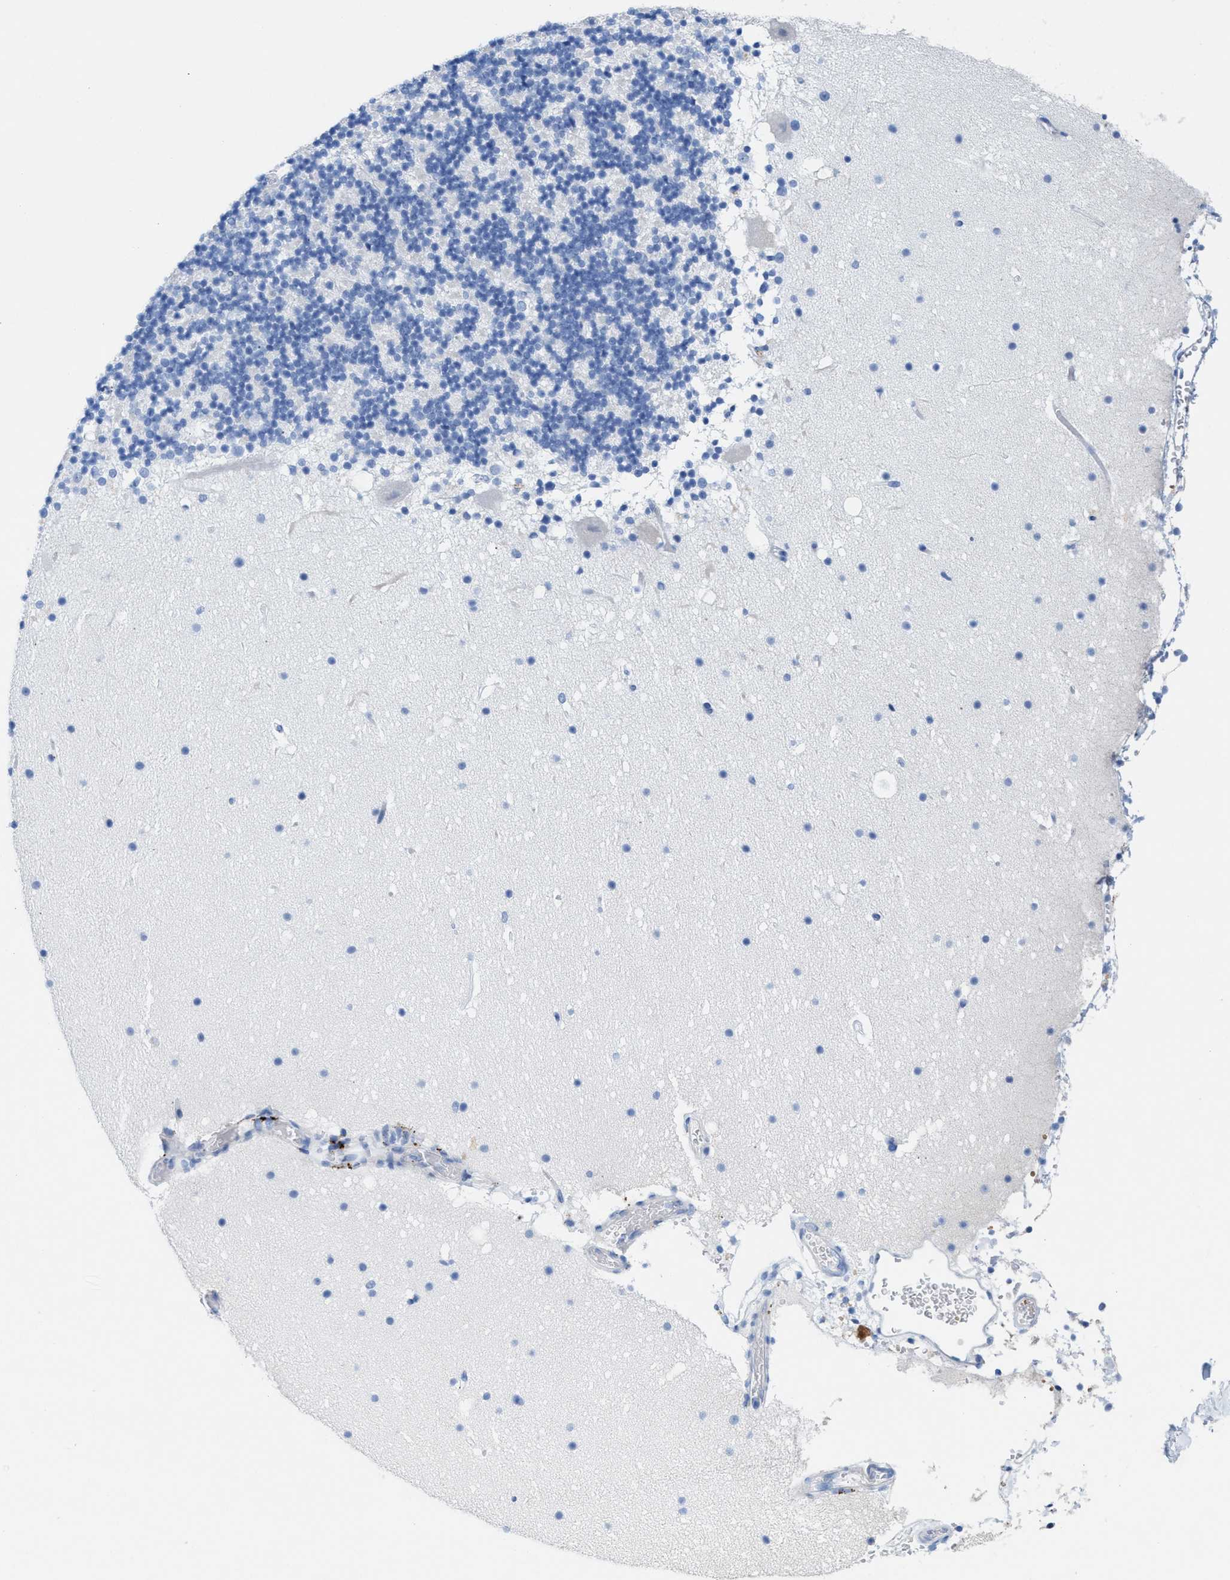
{"staining": {"intensity": "negative", "quantity": "none", "location": "none"}, "tissue": "cerebellum", "cell_type": "Cells in granular layer", "image_type": "normal", "snomed": [{"axis": "morphology", "description": "Normal tissue, NOS"}, {"axis": "topography", "description": "Cerebellum"}], "caption": "Protein analysis of normal cerebellum shows no significant staining in cells in granular layer.", "gene": "ANKFN1", "patient": {"sex": "male", "age": 57}}